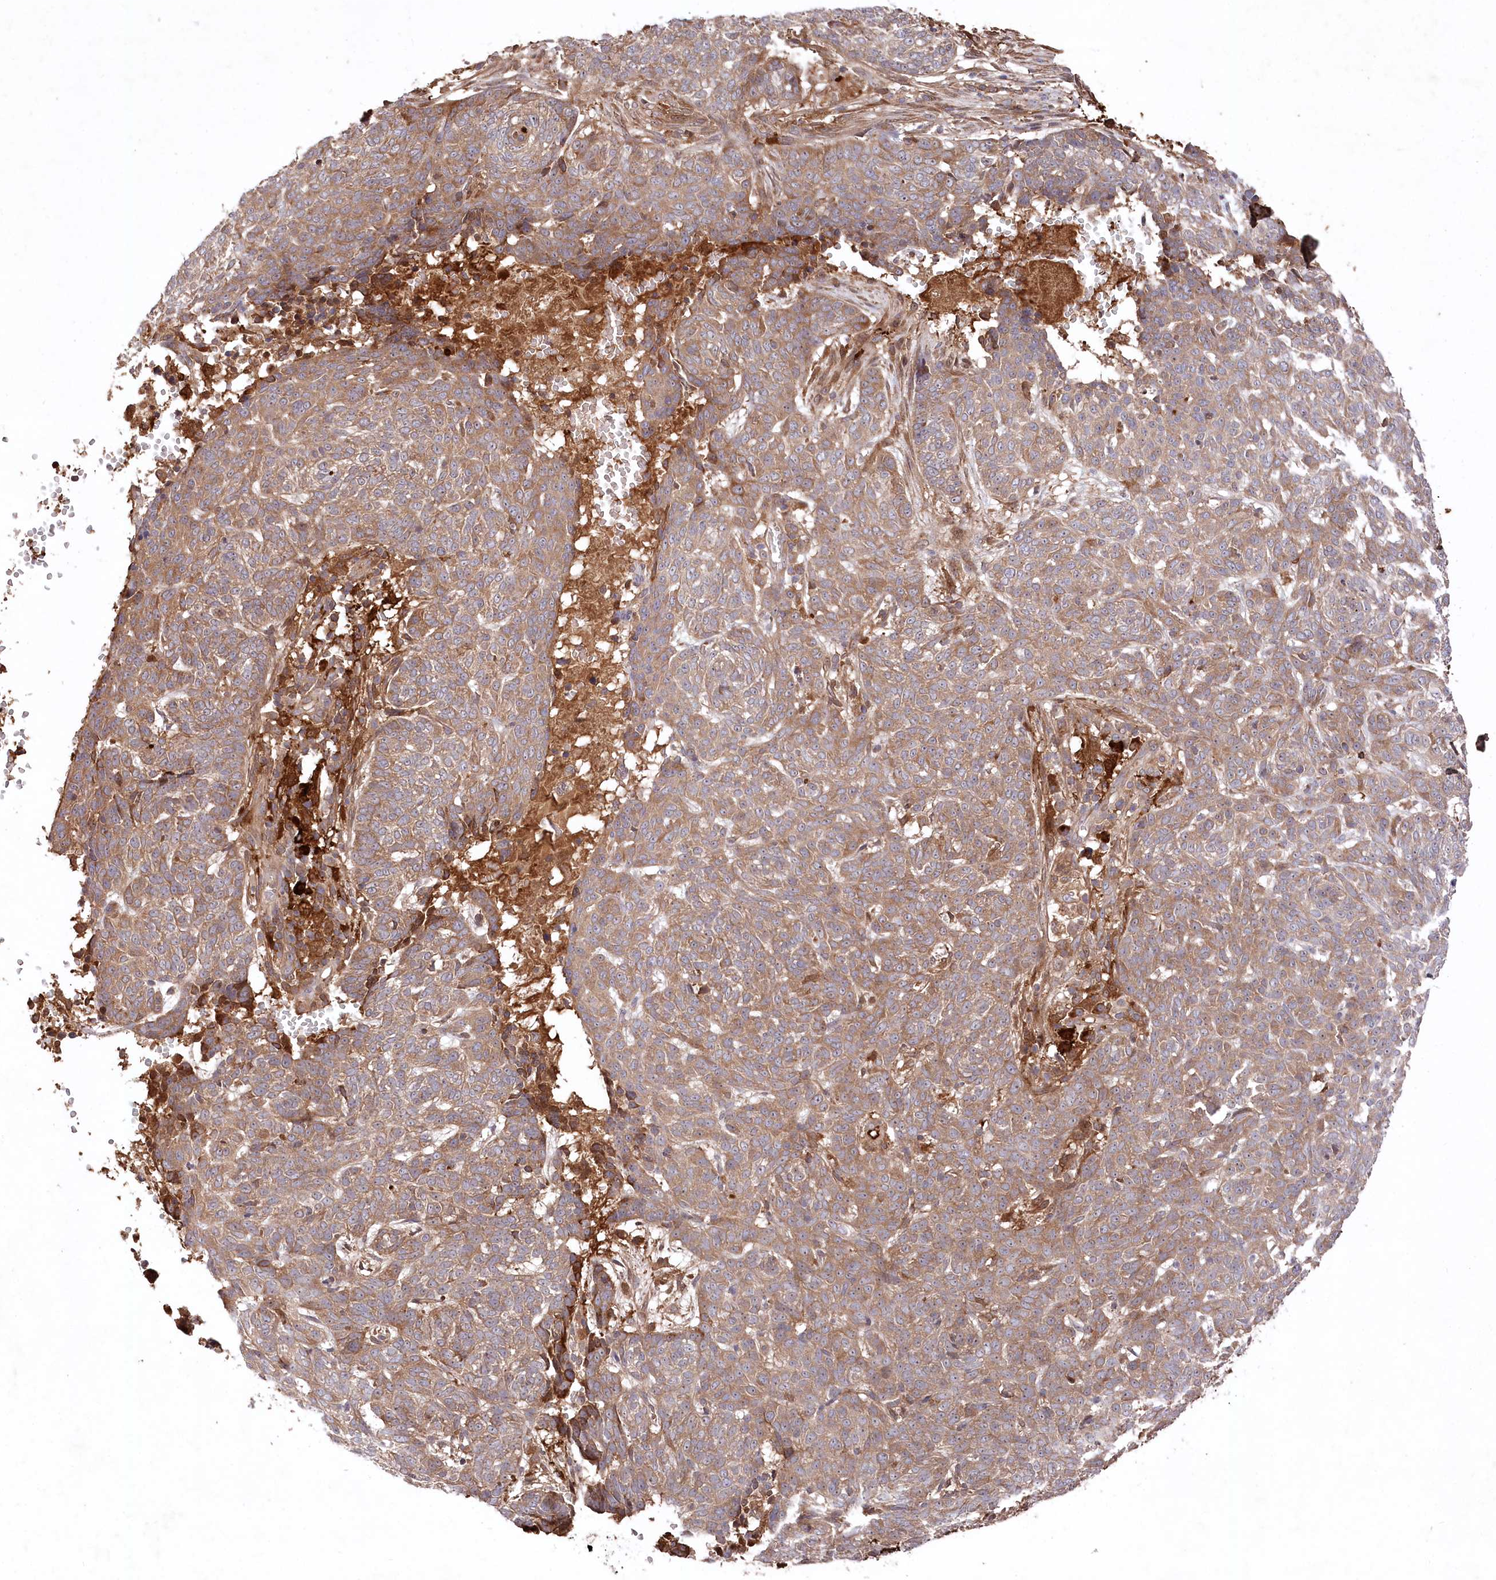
{"staining": {"intensity": "moderate", "quantity": ">75%", "location": "cytoplasmic/membranous"}, "tissue": "skin cancer", "cell_type": "Tumor cells", "image_type": "cancer", "snomed": [{"axis": "morphology", "description": "Basal cell carcinoma"}, {"axis": "topography", "description": "Skin"}], "caption": "Immunohistochemistry (IHC) histopathology image of neoplastic tissue: human skin cancer (basal cell carcinoma) stained using immunohistochemistry displays medium levels of moderate protein expression localized specifically in the cytoplasmic/membranous of tumor cells, appearing as a cytoplasmic/membranous brown color.", "gene": "PPP1R21", "patient": {"sex": "male", "age": 85}}